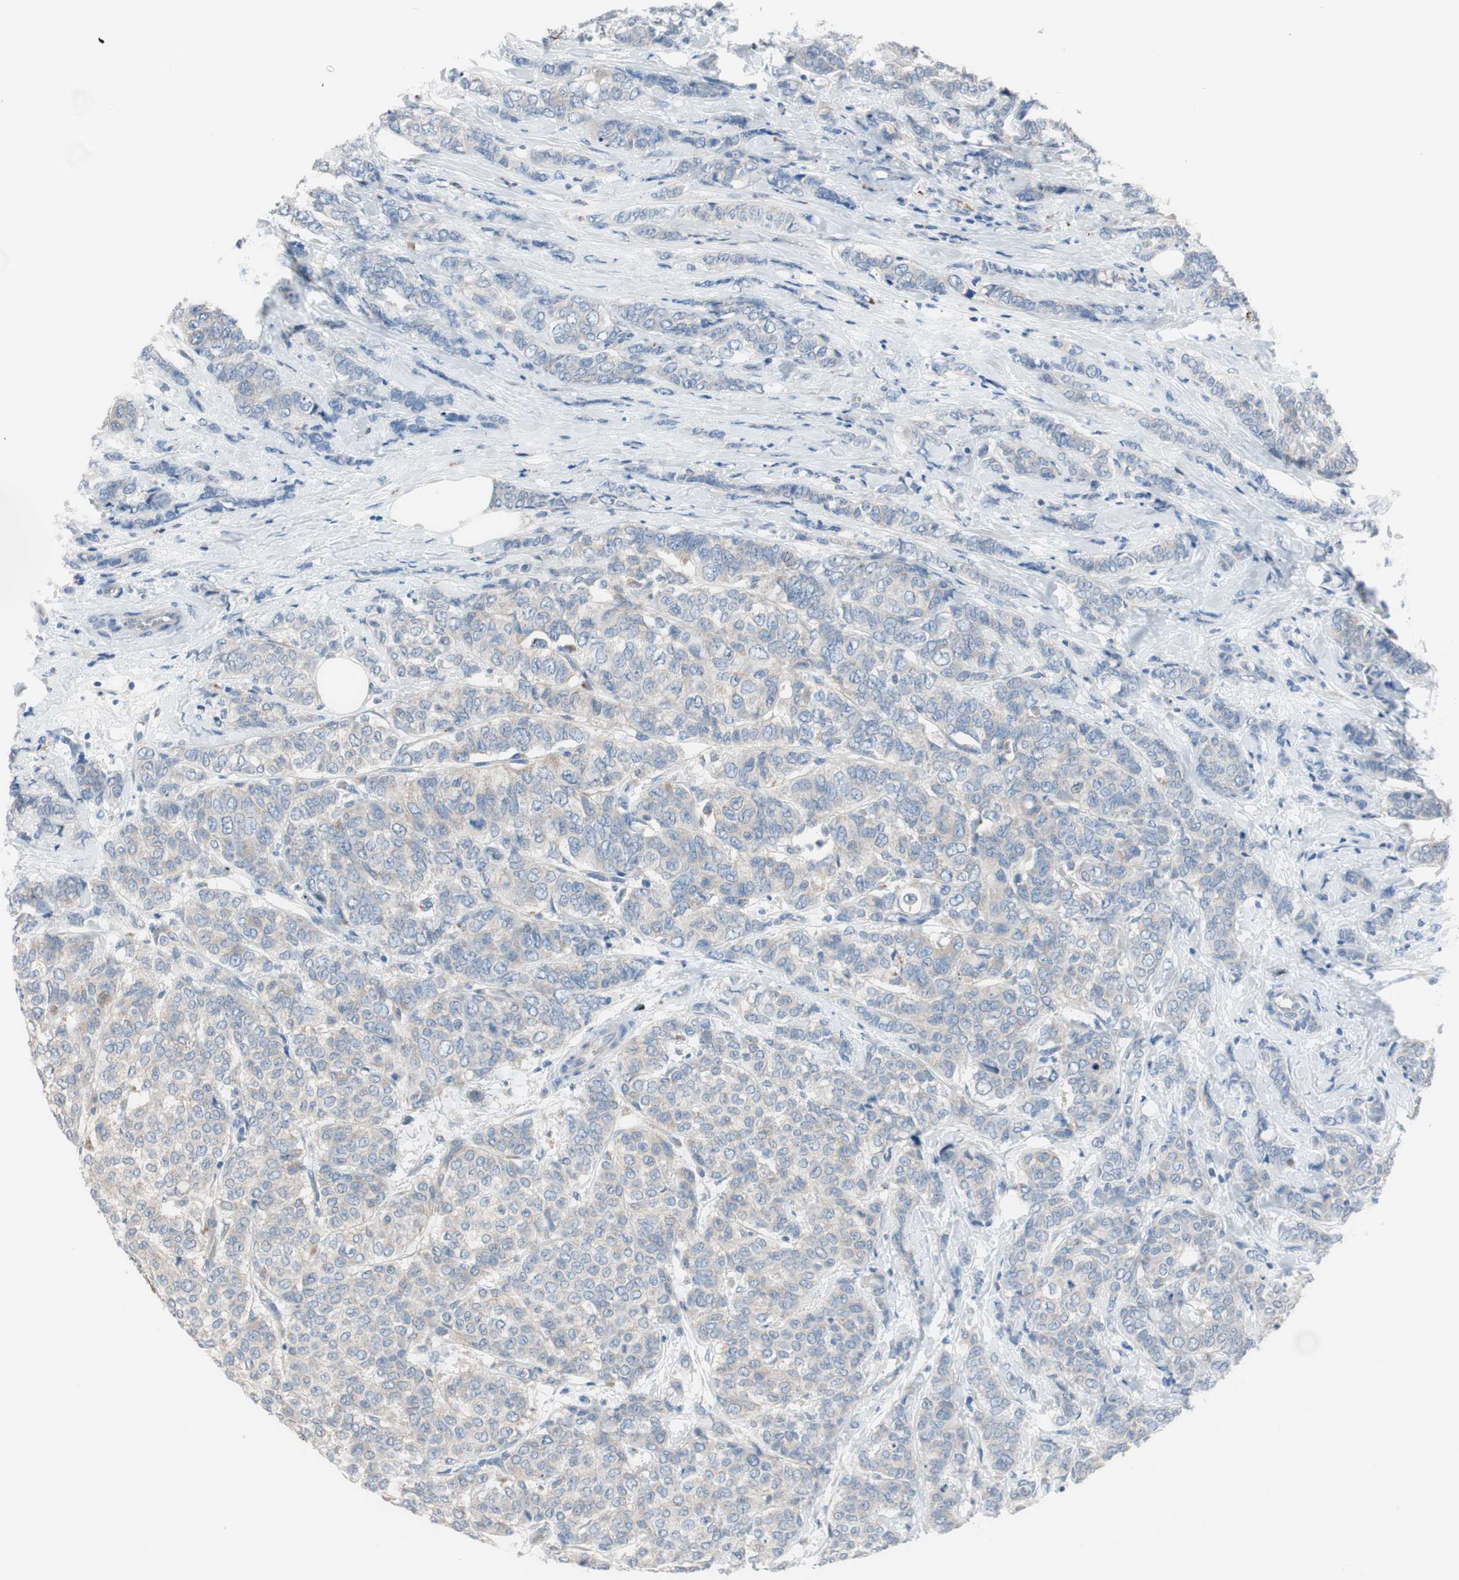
{"staining": {"intensity": "weak", "quantity": "<25%", "location": "cytoplasmic/membranous"}, "tissue": "breast cancer", "cell_type": "Tumor cells", "image_type": "cancer", "snomed": [{"axis": "morphology", "description": "Lobular carcinoma"}, {"axis": "topography", "description": "Breast"}], "caption": "Image shows no significant protein expression in tumor cells of breast cancer. The staining is performed using DAB (3,3'-diaminobenzidine) brown chromogen with nuclei counter-stained in using hematoxylin.", "gene": "CLEC4D", "patient": {"sex": "female", "age": 60}}